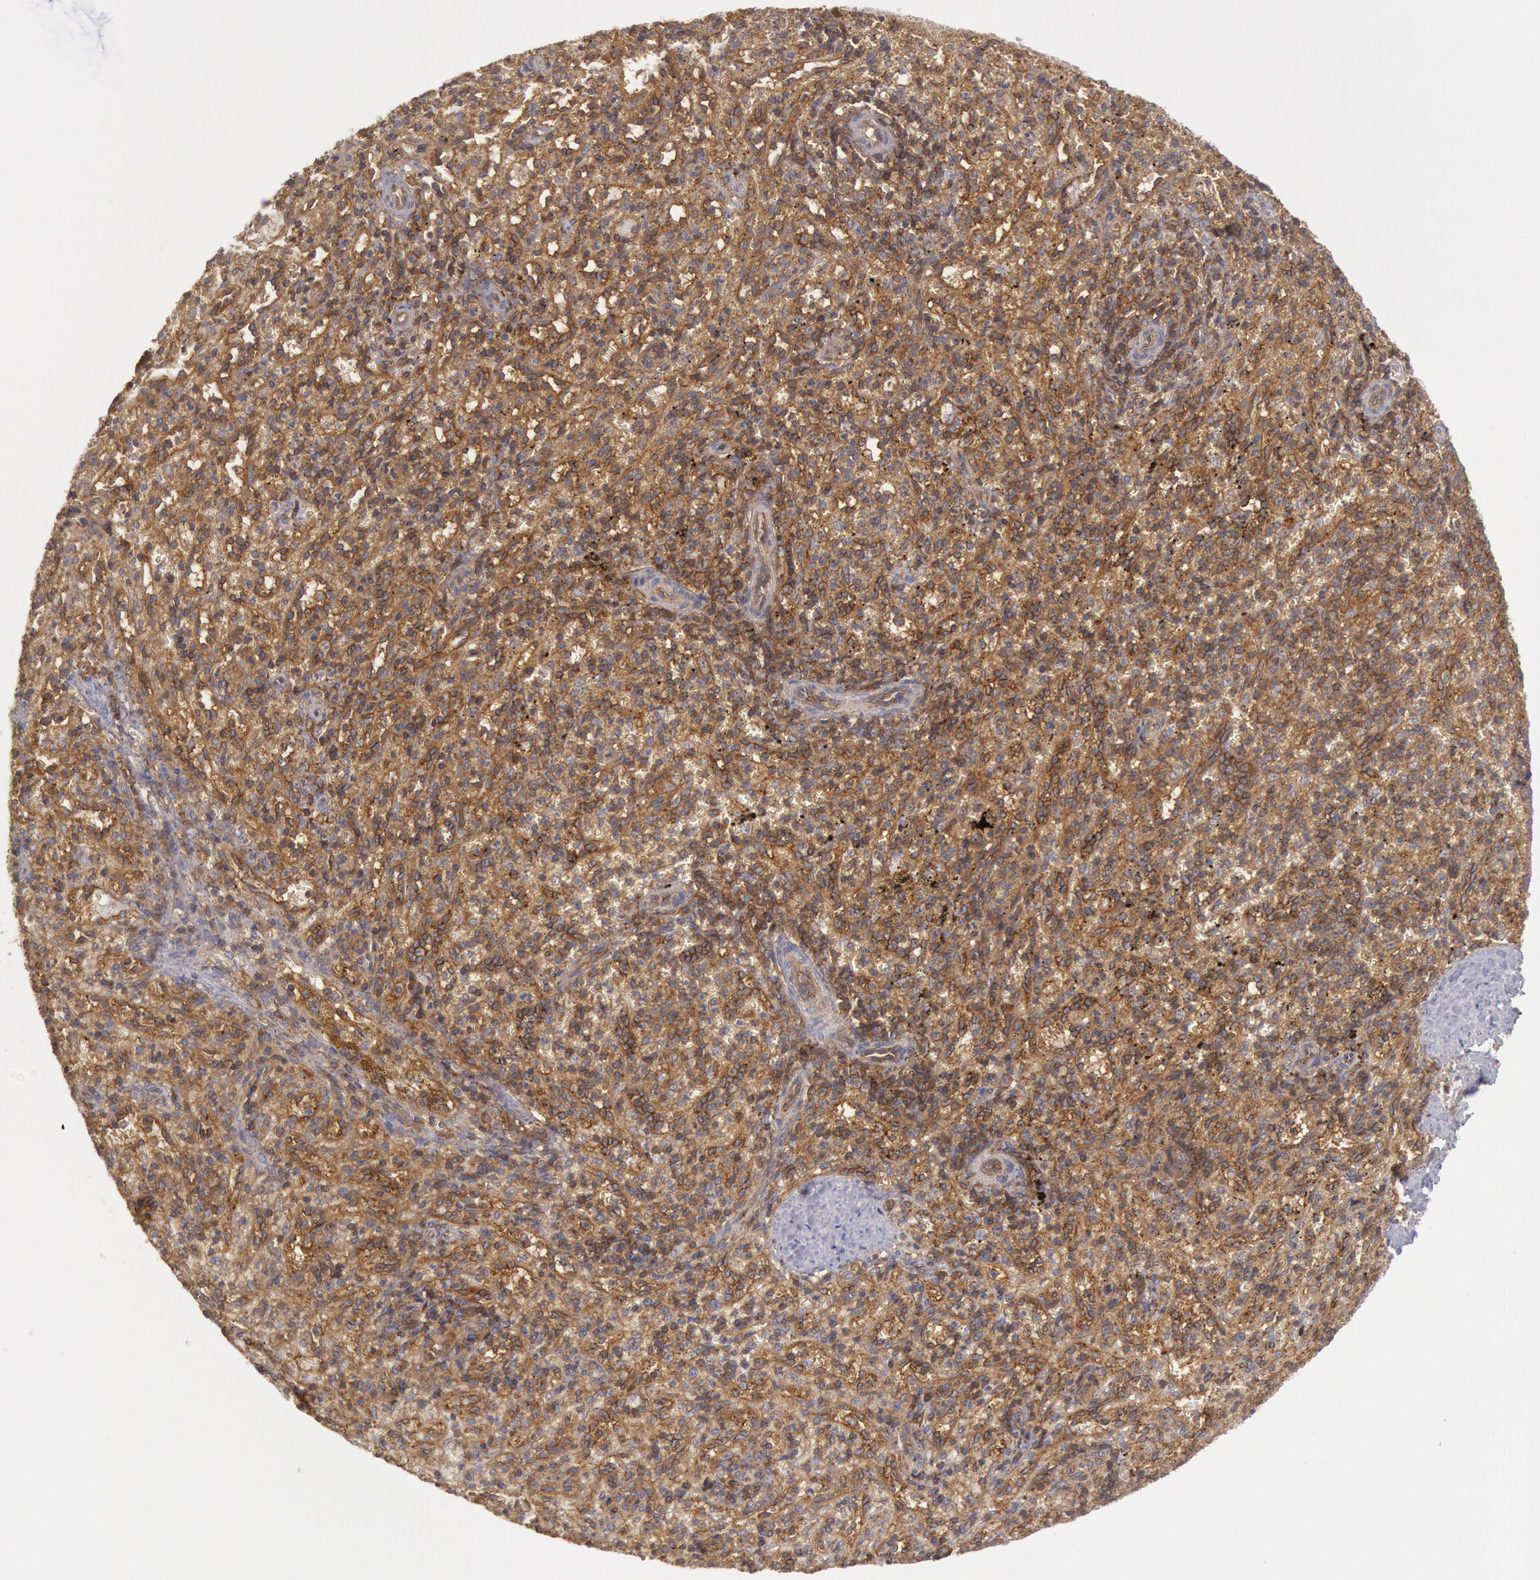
{"staining": {"intensity": "moderate", "quantity": ">75%", "location": "cytoplasmic/membranous"}, "tissue": "spleen", "cell_type": "Cells in red pulp", "image_type": "normal", "snomed": [{"axis": "morphology", "description": "Normal tissue, NOS"}, {"axis": "topography", "description": "Spleen"}], "caption": "Immunohistochemical staining of unremarkable human spleen shows moderate cytoplasmic/membranous protein expression in approximately >75% of cells in red pulp. The protein of interest is shown in brown color, while the nuclei are stained blue.", "gene": "STX4", "patient": {"sex": "female", "age": 10}}